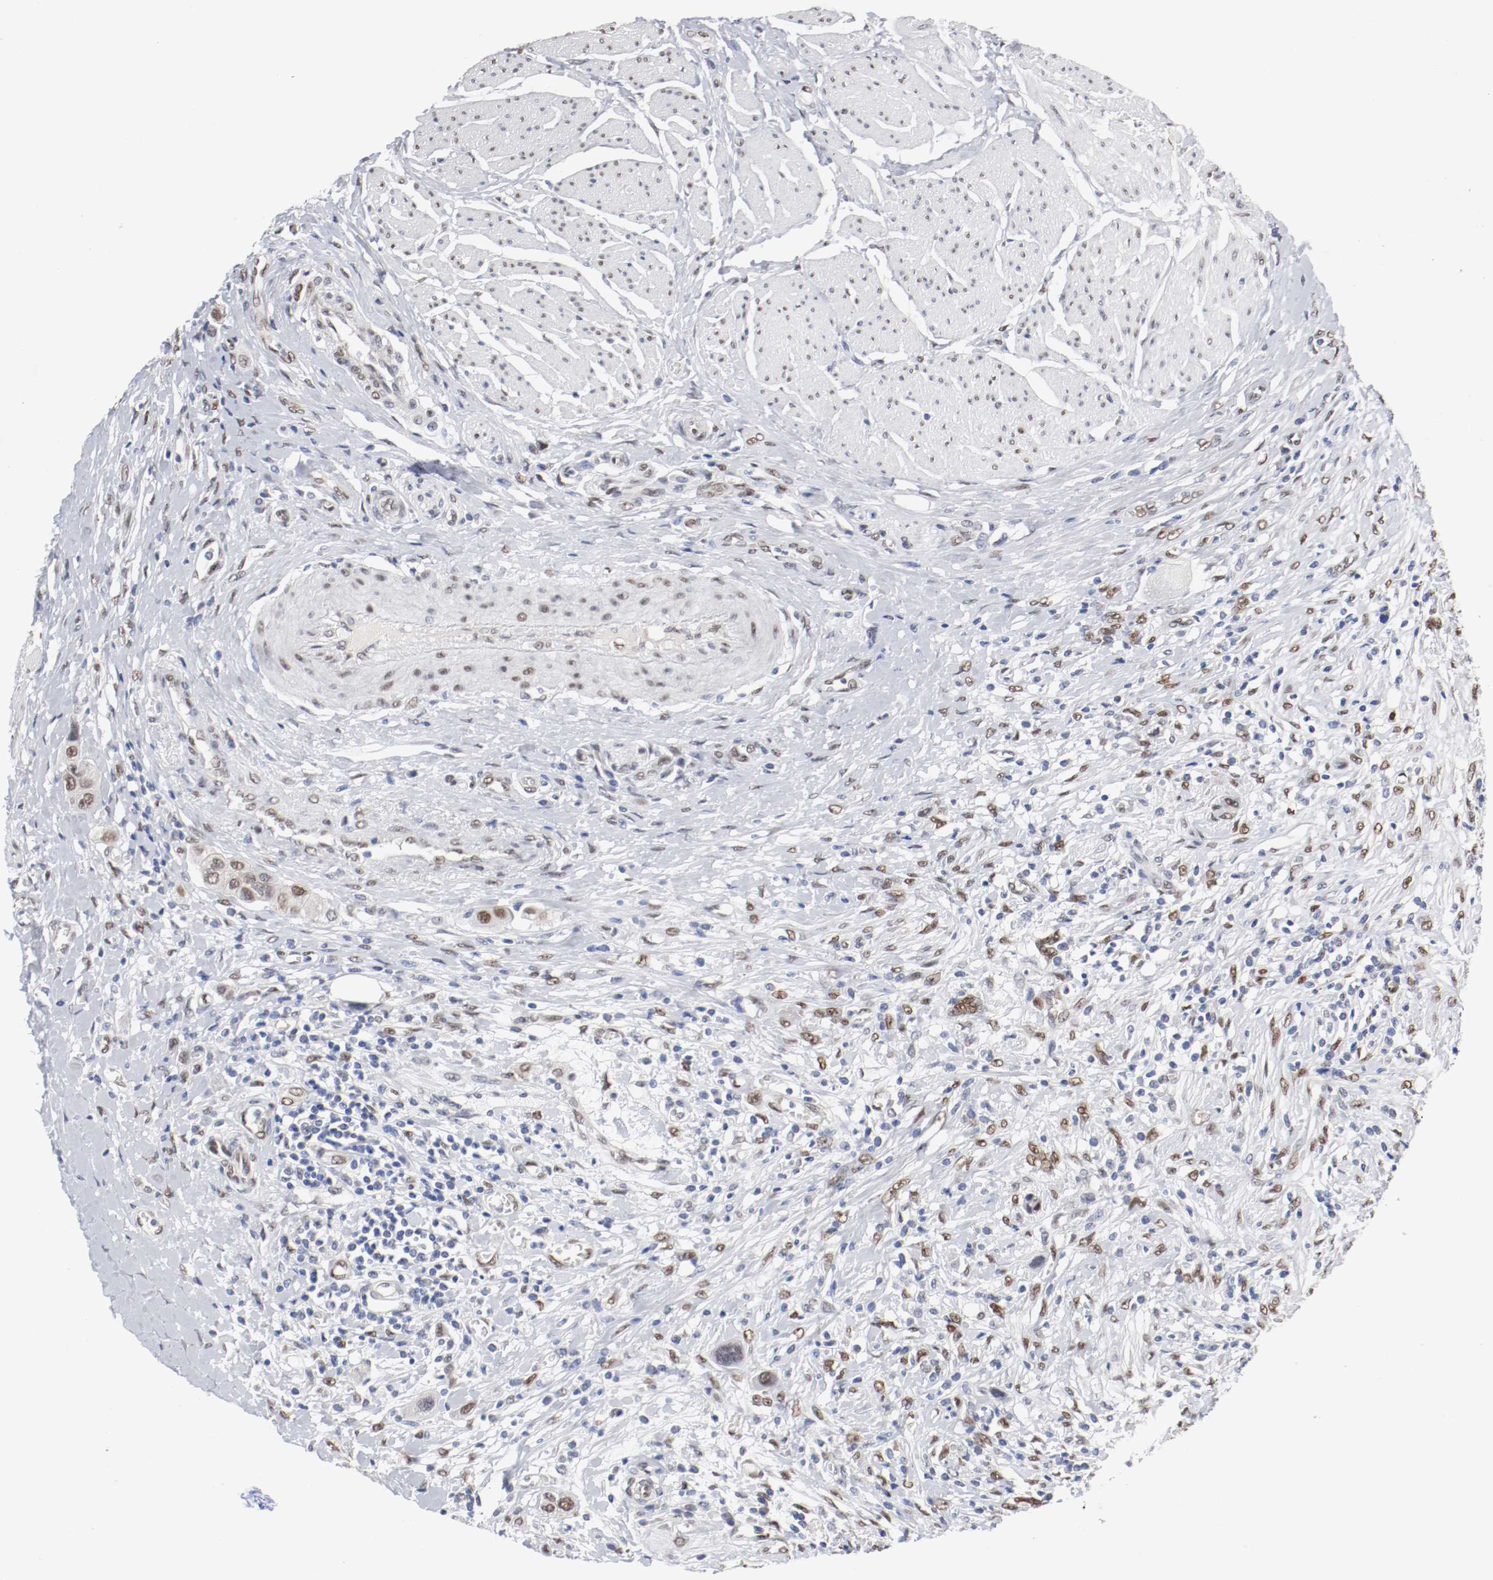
{"staining": {"intensity": "moderate", "quantity": ">75%", "location": "nuclear"}, "tissue": "urothelial cancer", "cell_type": "Tumor cells", "image_type": "cancer", "snomed": [{"axis": "morphology", "description": "Urothelial carcinoma, High grade"}, {"axis": "topography", "description": "Urinary bladder"}], "caption": "Tumor cells exhibit medium levels of moderate nuclear staining in approximately >75% of cells in high-grade urothelial carcinoma.", "gene": "FOSL2", "patient": {"sex": "male", "age": 50}}